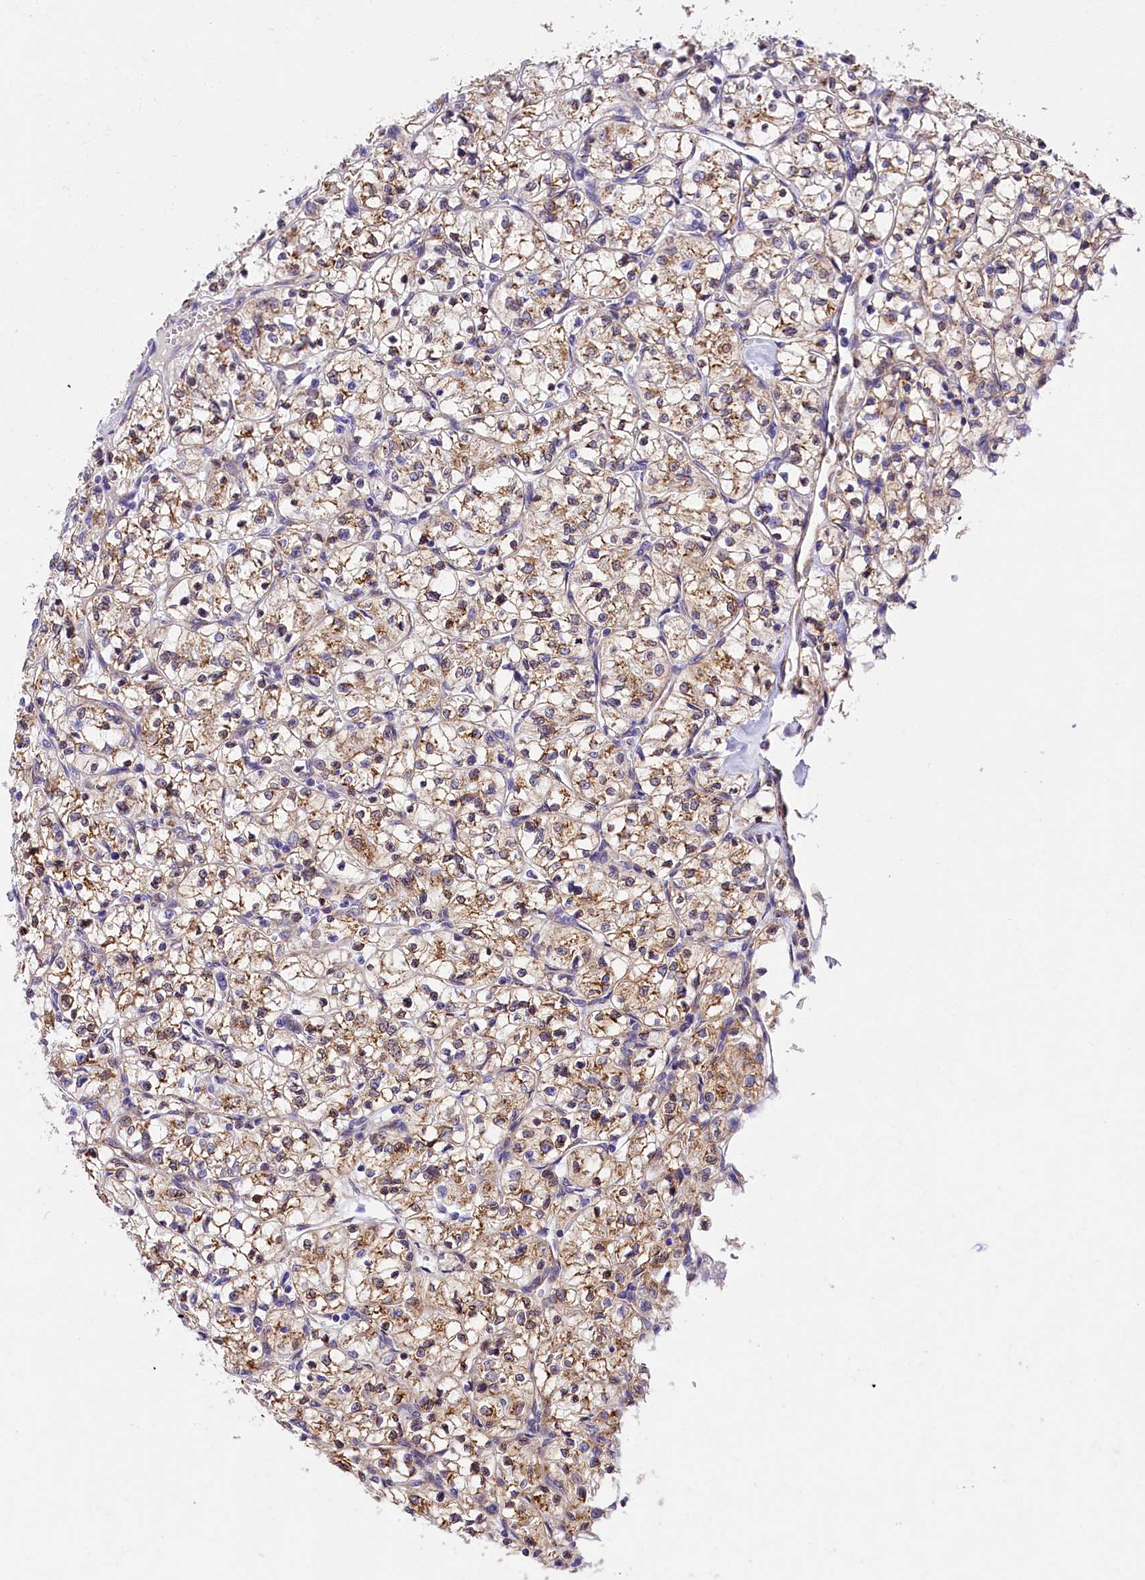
{"staining": {"intensity": "weak", "quantity": "25%-75%", "location": "cytoplasmic/membranous"}, "tissue": "renal cancer", "cell_type": "Tumor cells", "image_type": "cancer", "snomed": [{"axis": "morphology", "description": "Adenocarcinoma, NOS"}, {"axis": "topography", "description": "Kidney"}], "caption": "Tumor cells reveal low levels of weak cytoplasmic/membranous positivity in approximately 25%-75% of cells in adenocarcinoma (renal).", "gene": "ITGA1", "patient": {"sex": "female", "age": 64}}